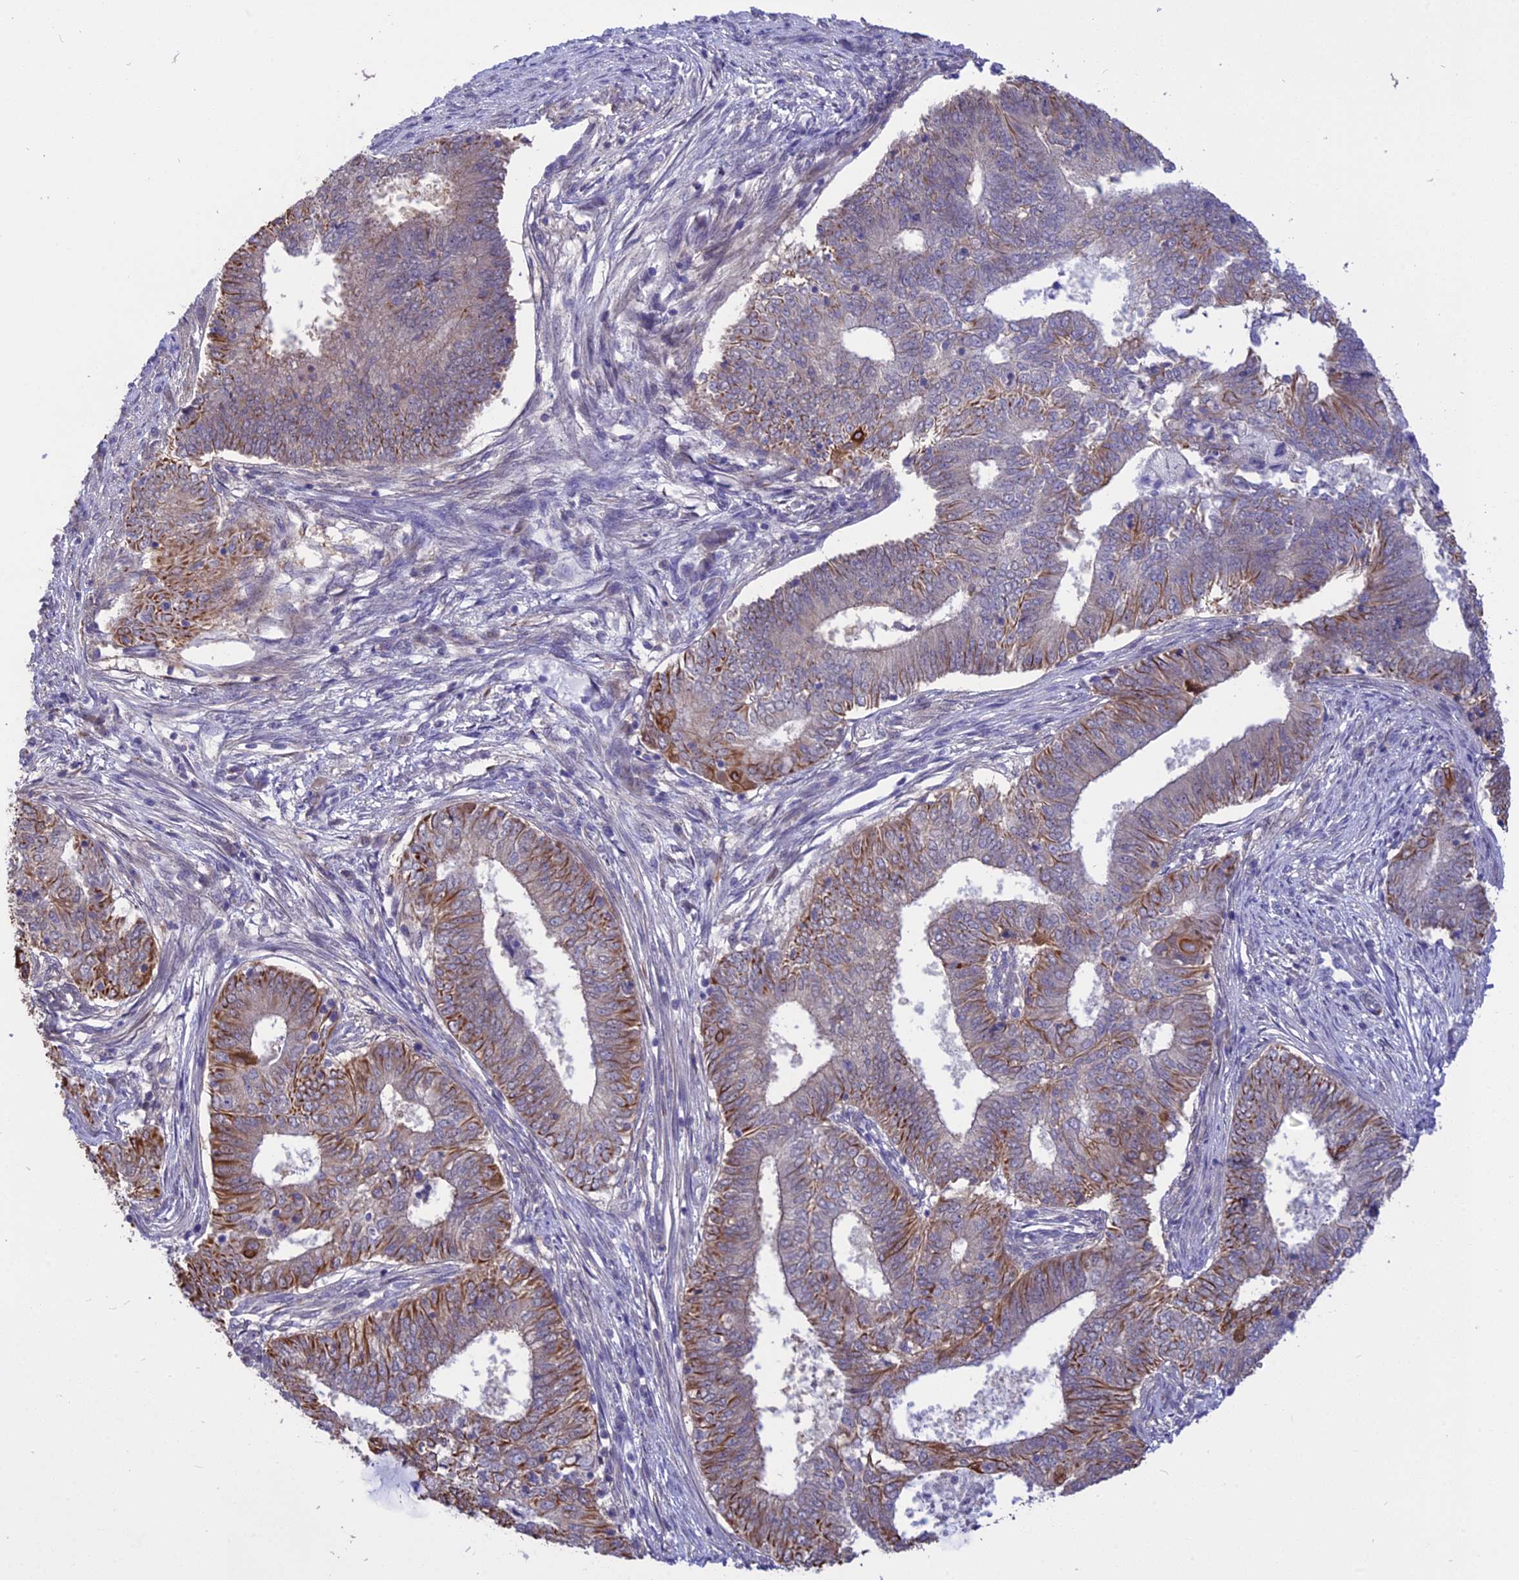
{"staining": {"intensity": "strong", "quantity": "<25%", "location": "cytoplasmic/membranous"}, "tissue": "endometrial cancer", "cell_type": "Tumor cells", "image_type": "cancer", "snomed": [{"axis": "morphology", "description": "Adenocarcinoma, NOS"}, {"axis": "topography", "description": "Endometrium"}], "caption": "A medium amount of strong cytoplasmic/membranous expression is seen in about <25% of tumor cells in adenocarcinoma (endometrial) tissue. (Stains: DAB (3,3'-diaminobenzidine) in brown, nuclei in blue, Microscopy: brightfield microscopy at high magnification).", "gene": "STUB1", "patient": {"sex": "female", "age": 62}}